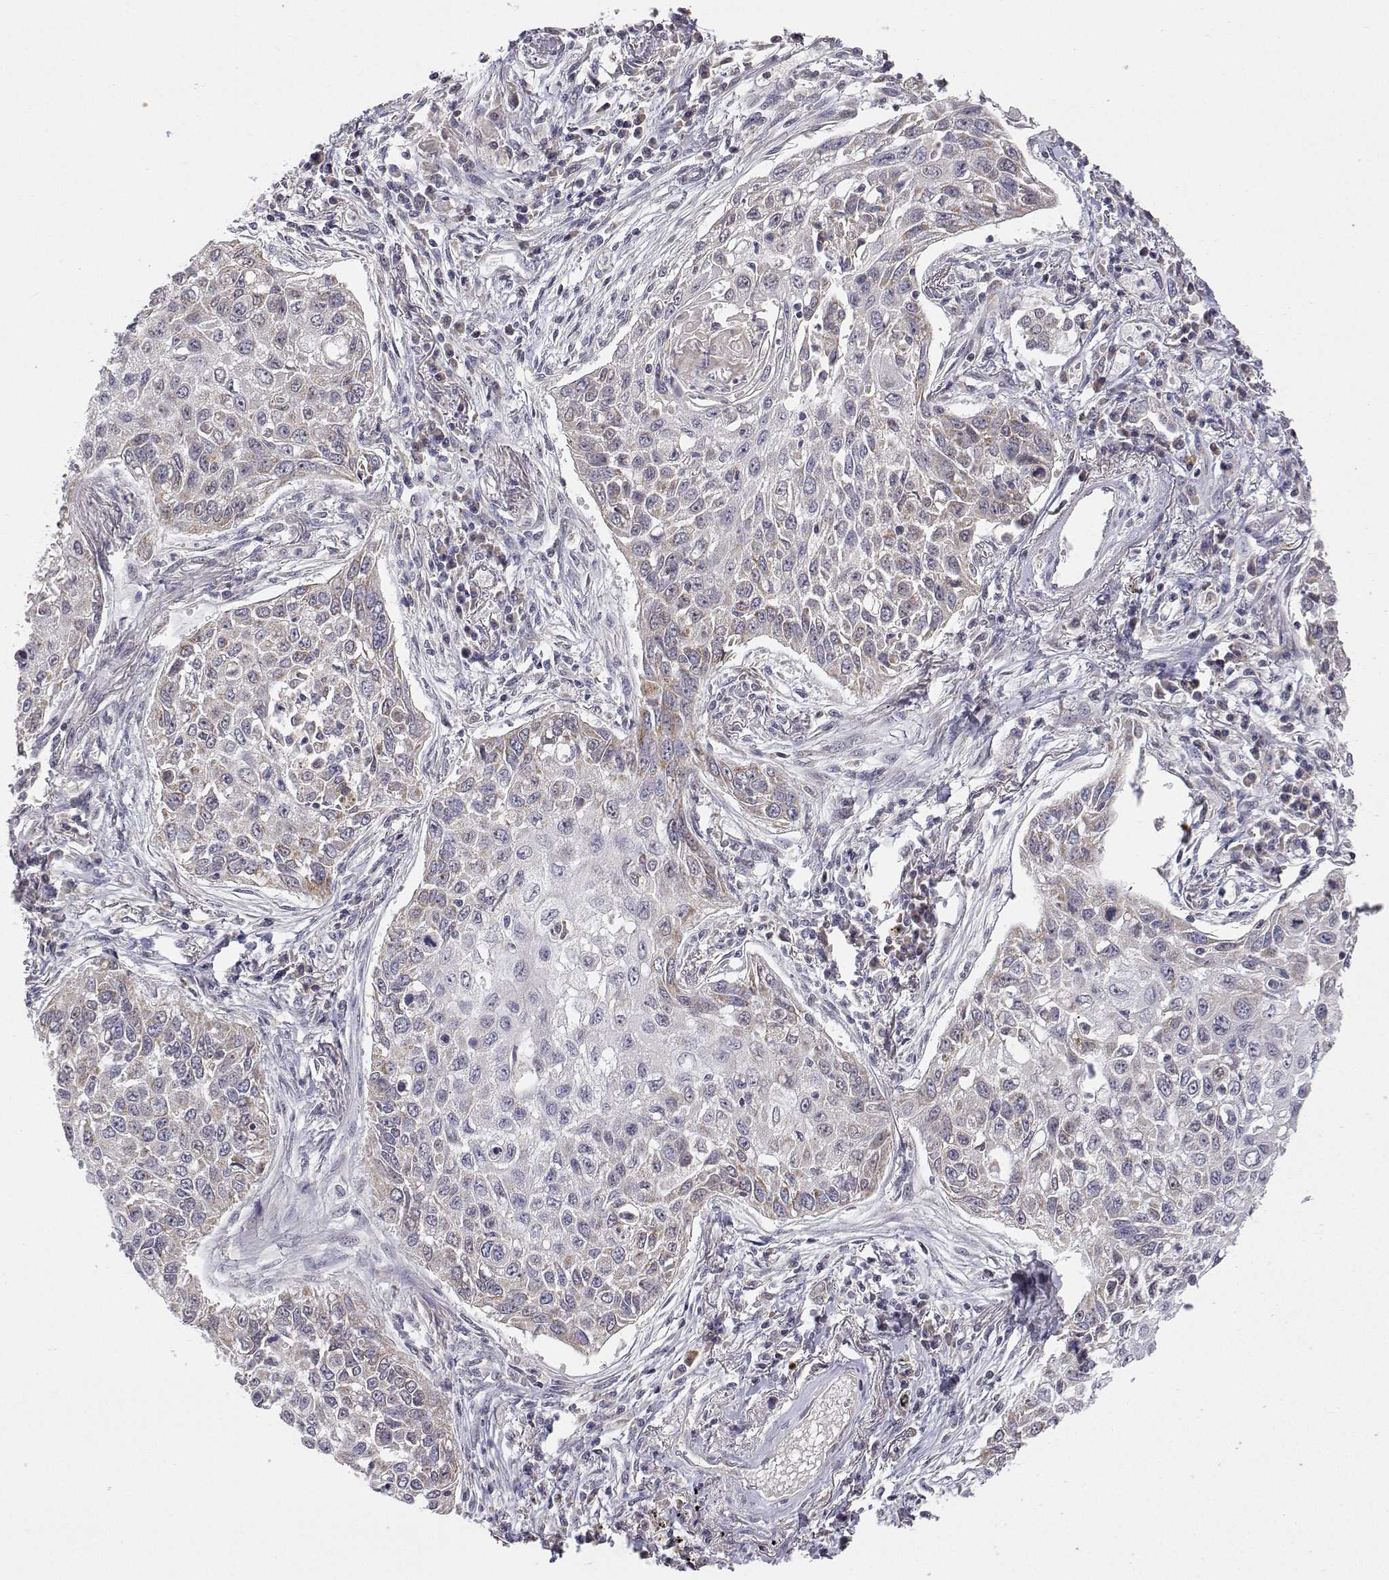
{"staining": {"intensity": "weak", "quantity": "25%-75%", "location": "cytoplasmic/membranous"}, "tissue": "lung cancer", "cell_type": "Tumor cells", "image_type": "cancer", "snomed": [{"axis": "morphology", "description": "Squamous cell carcinoma, NOS"}, {"axis": "topography", "description": "Lung"}], "caption": "Immunohistochemical staining of human lung squamous cell carcinoma reveals low levels of weak cytoplasmic/membranous expression in about 25%-75% of tumor cells. Ihc stains the protein of interest in brown and the nuclei are stained blue.", "gene": "MRPL3", "patient": {"sex": "male", "age": 75}}